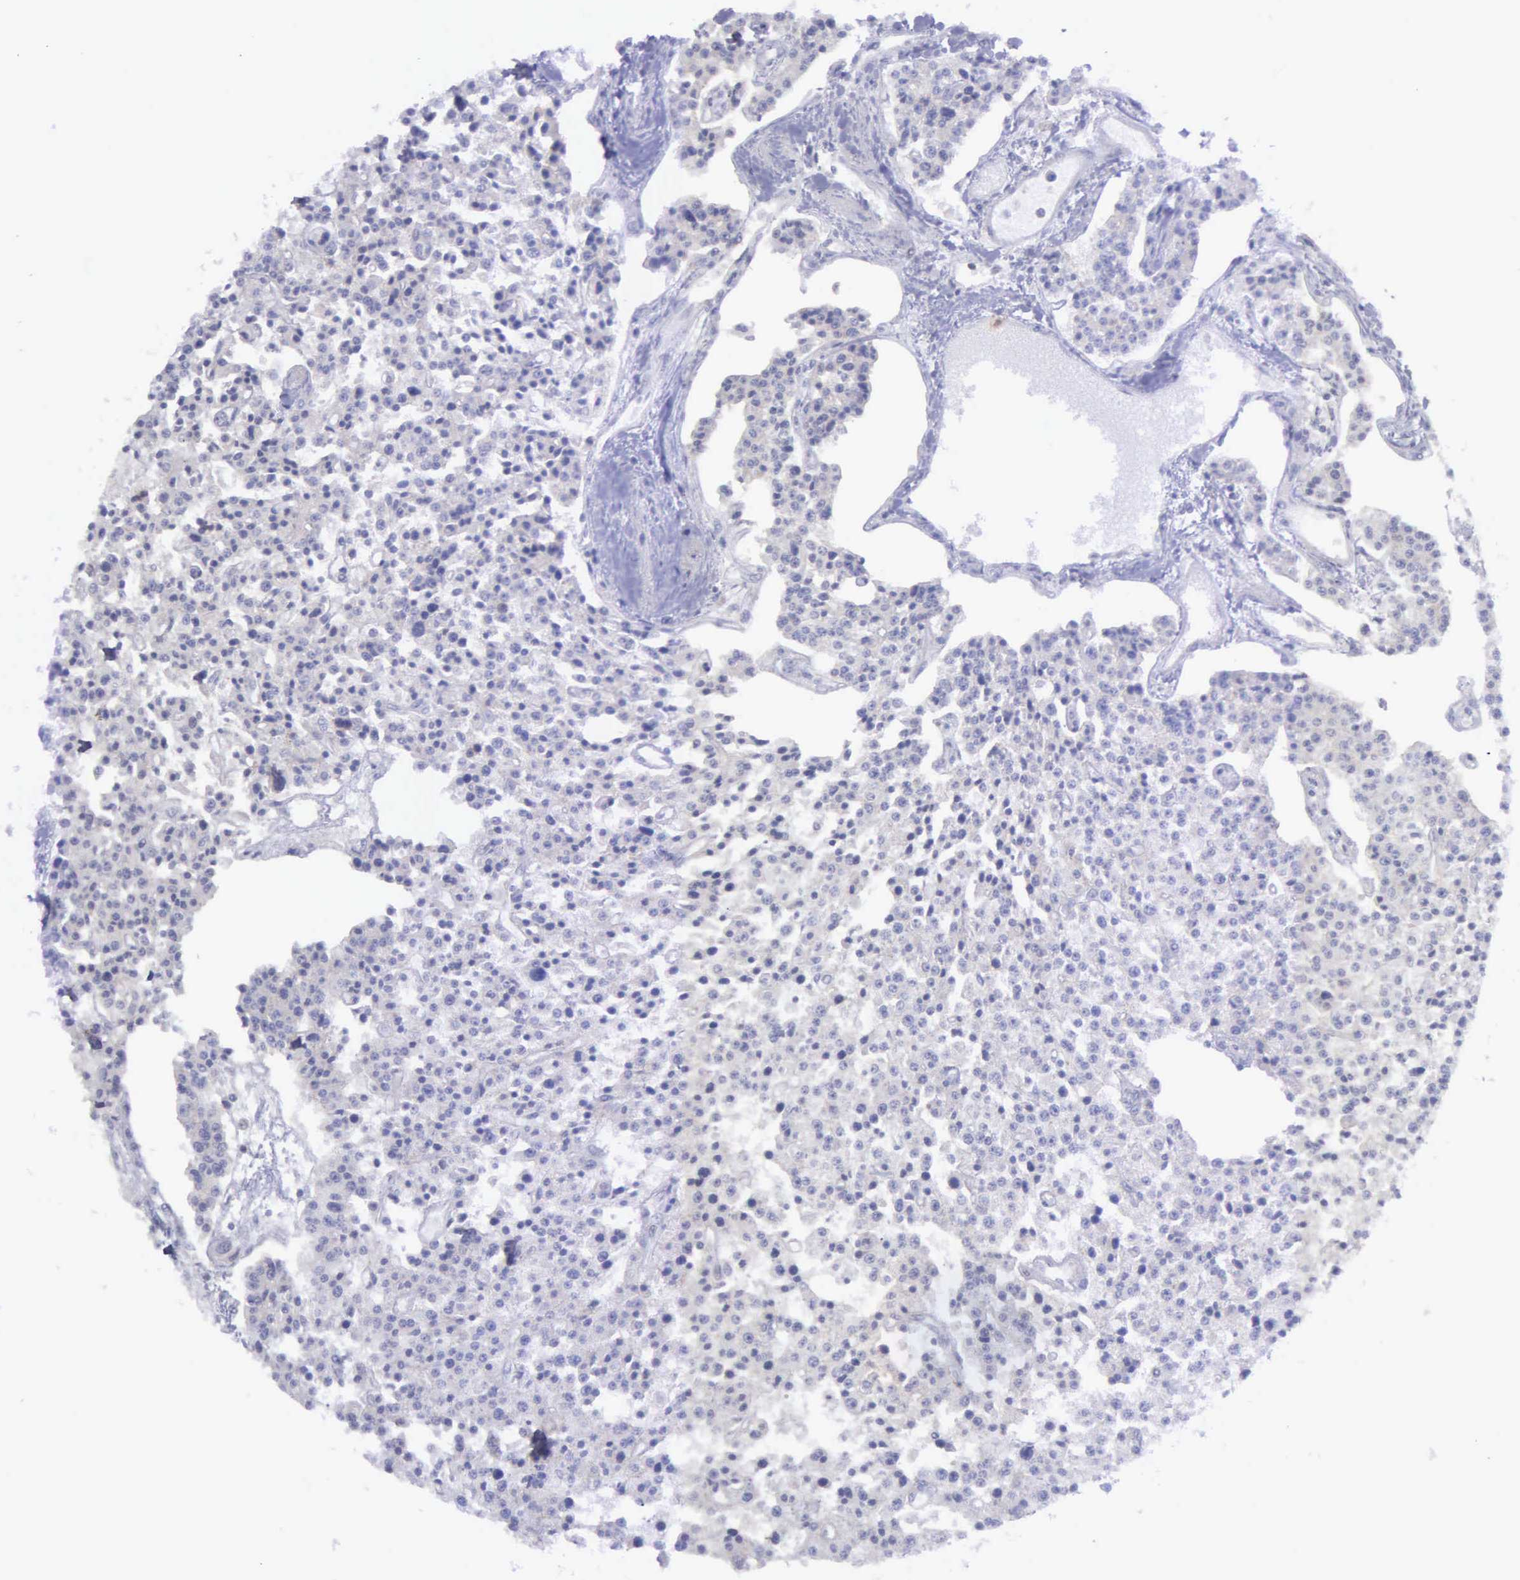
{"staining": {"intensity": "negative", "quantity": "none", "location": "none"}, "tissue": "carcinoid", "cell_type": "Tumor cells", "image_type": "cancer", "snomed": [{"axis": "morphology", "description": "Carcinoid, malignant, NOS"}, {"axis": "topography", "description": "Stomach"}], "caption": "Immunohistochemistry (IHC) photomicrograph of neoplastic tissue: human malignant carcinoid stained with DAB (3,3'-diaminobenzidine) exhibits no significant protein expression in tumor cells. Nuclei are stained in blue.", "gene": "MICAL3", "patient": {"sex": "female", "age": 76}}